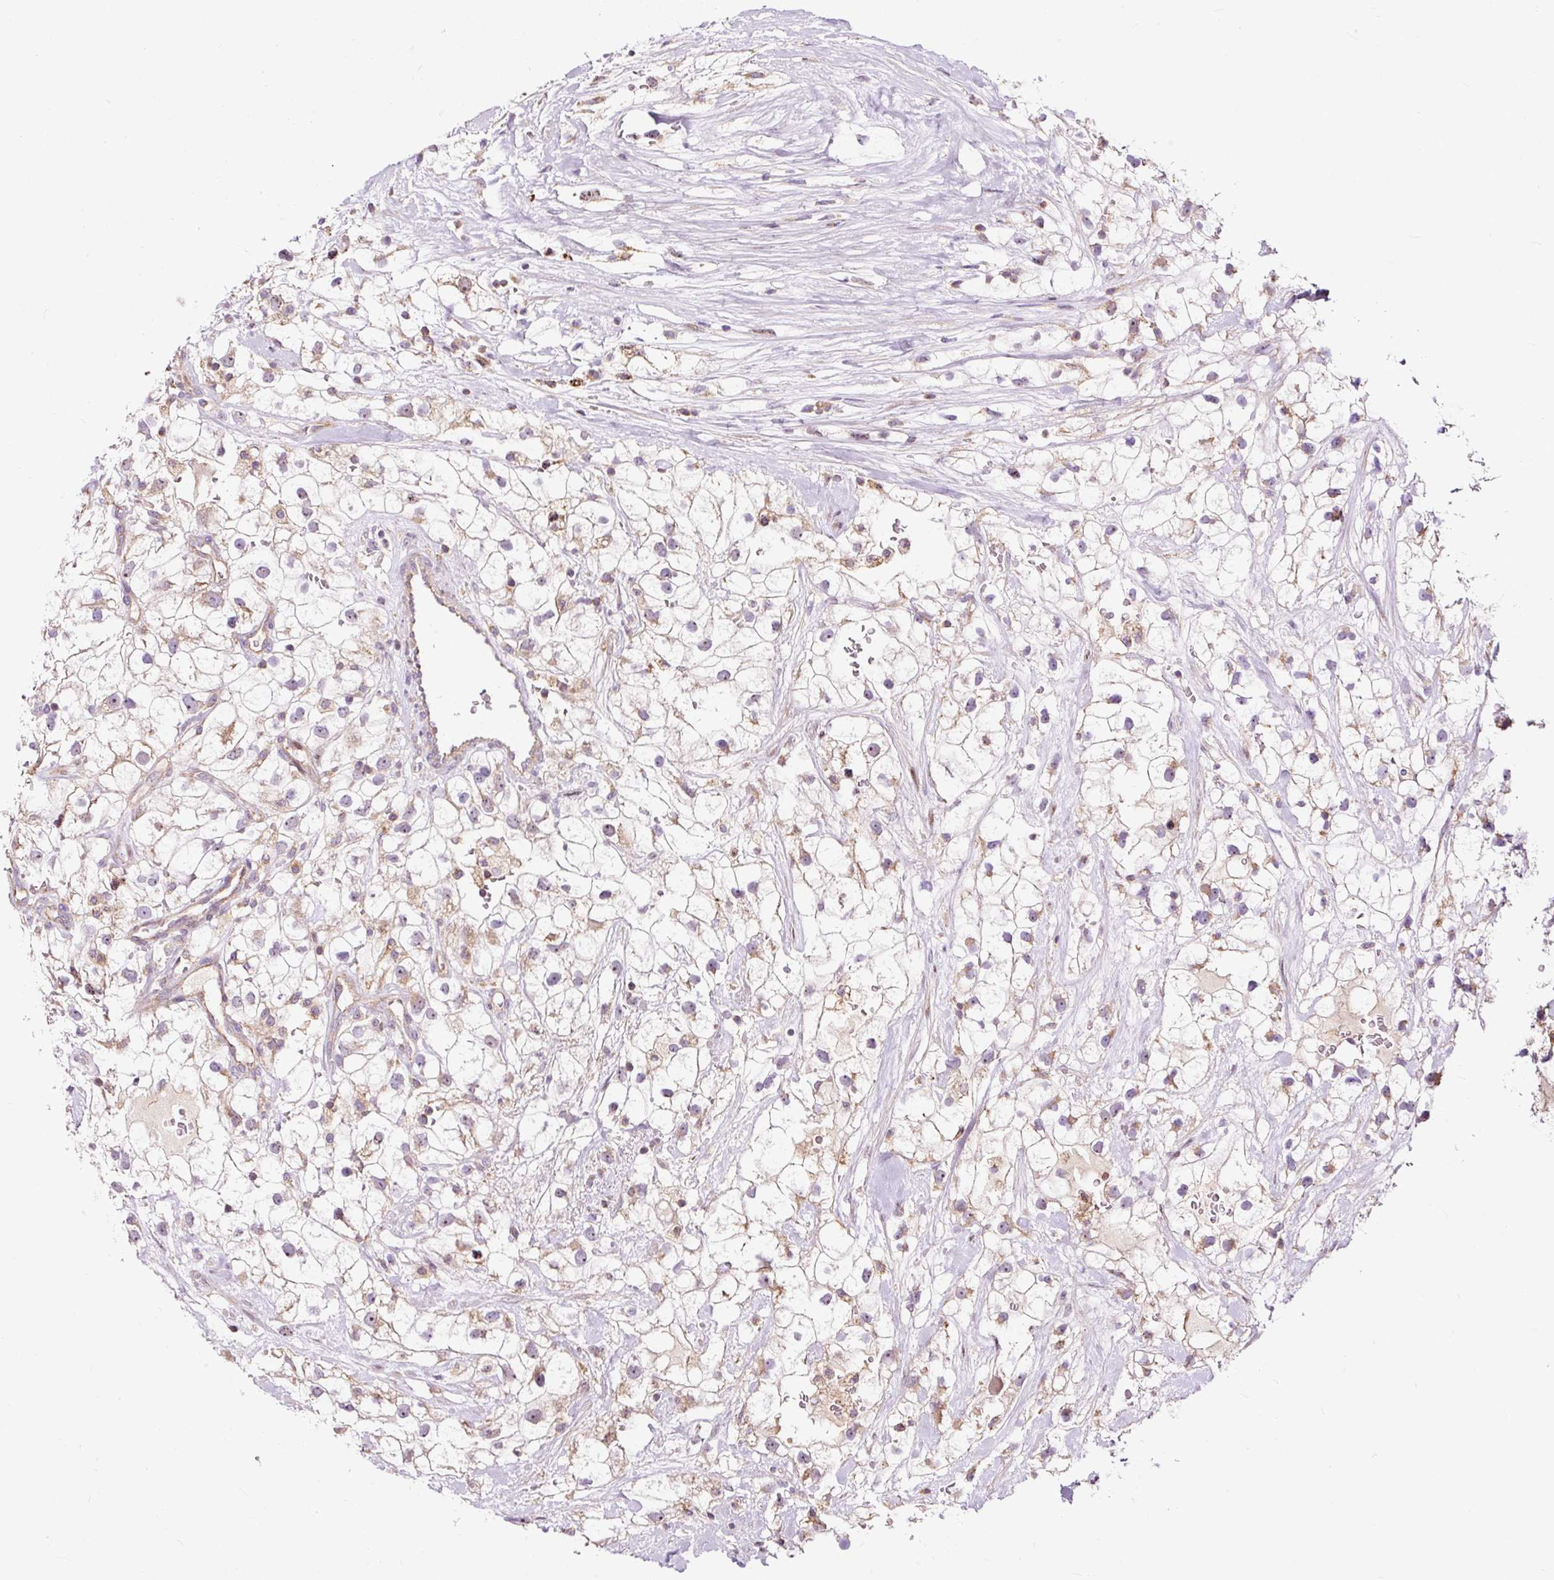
{"staining": {"intensity": "weak", "quantity": ">75%", "location": "cytoplasmic/membranous,nuclear"}, "tissue": "renal cancer", "cell_type": "Tumor cells", "image_type": "cancer", "snomed": [{"axis": "morphology", "description": "Adenocarcinoma, NOS"}, {"axis": "topography", "description": "Kidney"}], "caption": "Immunohistochemistry staining of renal cancer, which displays low levels of weak cytoplasmic/membranous and nuclear positivity in about >75% of tumor cells indicating weak cytoplasmic/membranous and nuclear protein expression. The staining was performed using DAB (brown) for protein detection and nuclei were counterstained in hematoxylin (blue).", "gene": "BOLA3", "patient": {"sex": "male", "age": 59}}